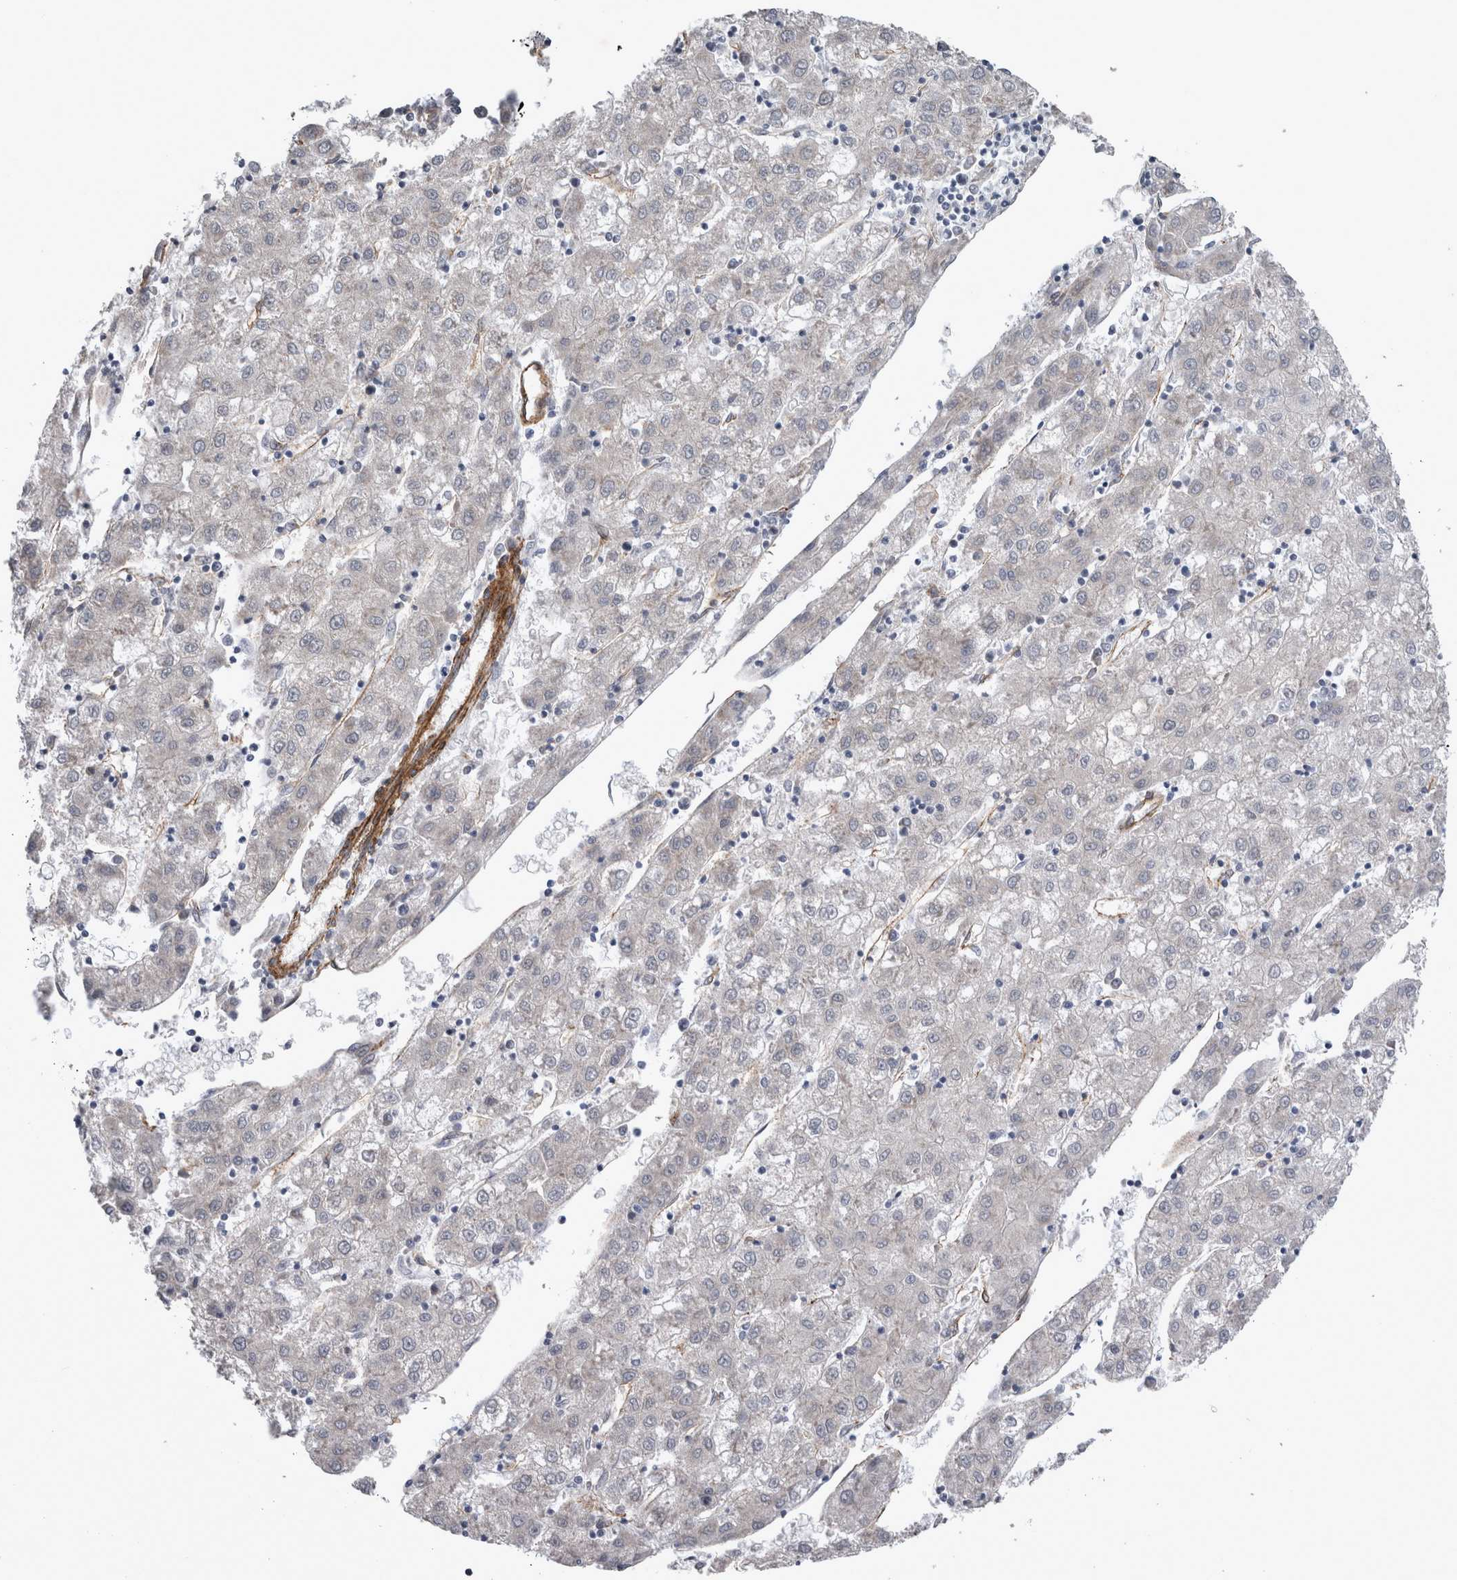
{"staining": {"intensity": "negative", "quantity": "none", "location": "none"}, "tissue": "liver cancer", "cell_type": "Tumor cells", "image_type": "cancer", "snomed": [{"axis": "morphology", "description": "Carcinoma, Hepatocellular, NOS"}, {"axis": "topography", "description": "Liver"}], "caption": "Immunohistochemical staining of hepatocellular carcinoma (liver) shows no significant staining in tumor cells. (DAB (3,3'-diaminobenzidine) immunohistochemistry visualized using brightfield microscopy, high magnification).", "gene": "DDX6", "patient": {"sex": "male", "age": 72}}